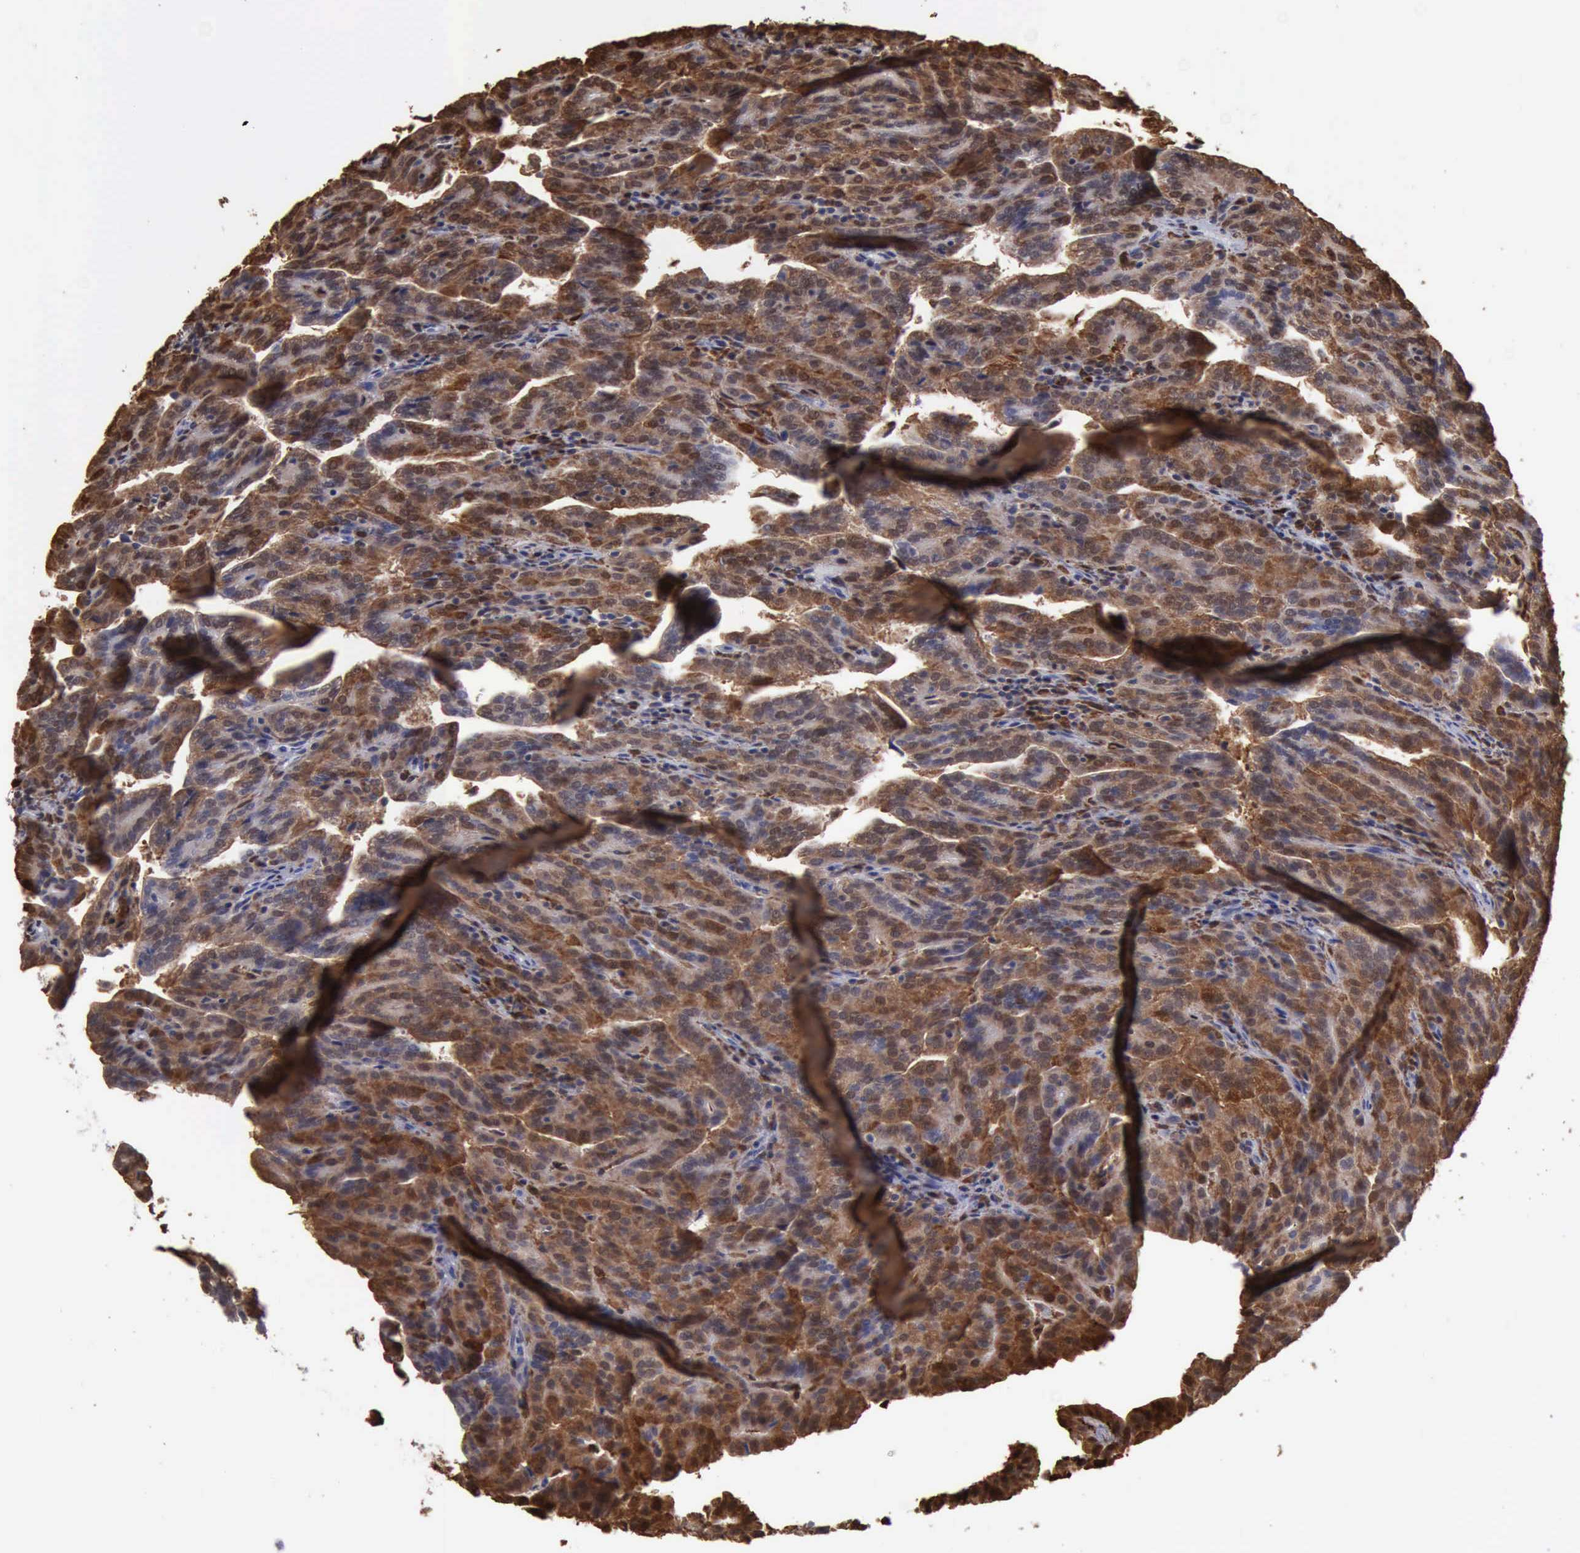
{"staining": {"intensity": "strong", "quantity": ">75%", "location": "cytoplasmic/membranous,nuclear"}, "tissue": "renal cancer", "cell_type": "Tumor cells", "image_type": "cancer", "snomed": [{"axis": "morphology", "description": "Adenocarcinoma, NOS"}, {"axis": "topography", "description": "Kidney"}], "caption": "Tumor cells reveal high levels of strong cytoplasmic/membranous and nuclear positivity in about >75% of cells in human renal cancer (adenocarcinoma). Using DAB (3,3'-diaminobenzidine) (brown) and hematoxylin (blue) stains, captured at high magnification using brightfield microscopy.", "gene": "STAT1", "patient": {"sex": "male", "age": 61}}